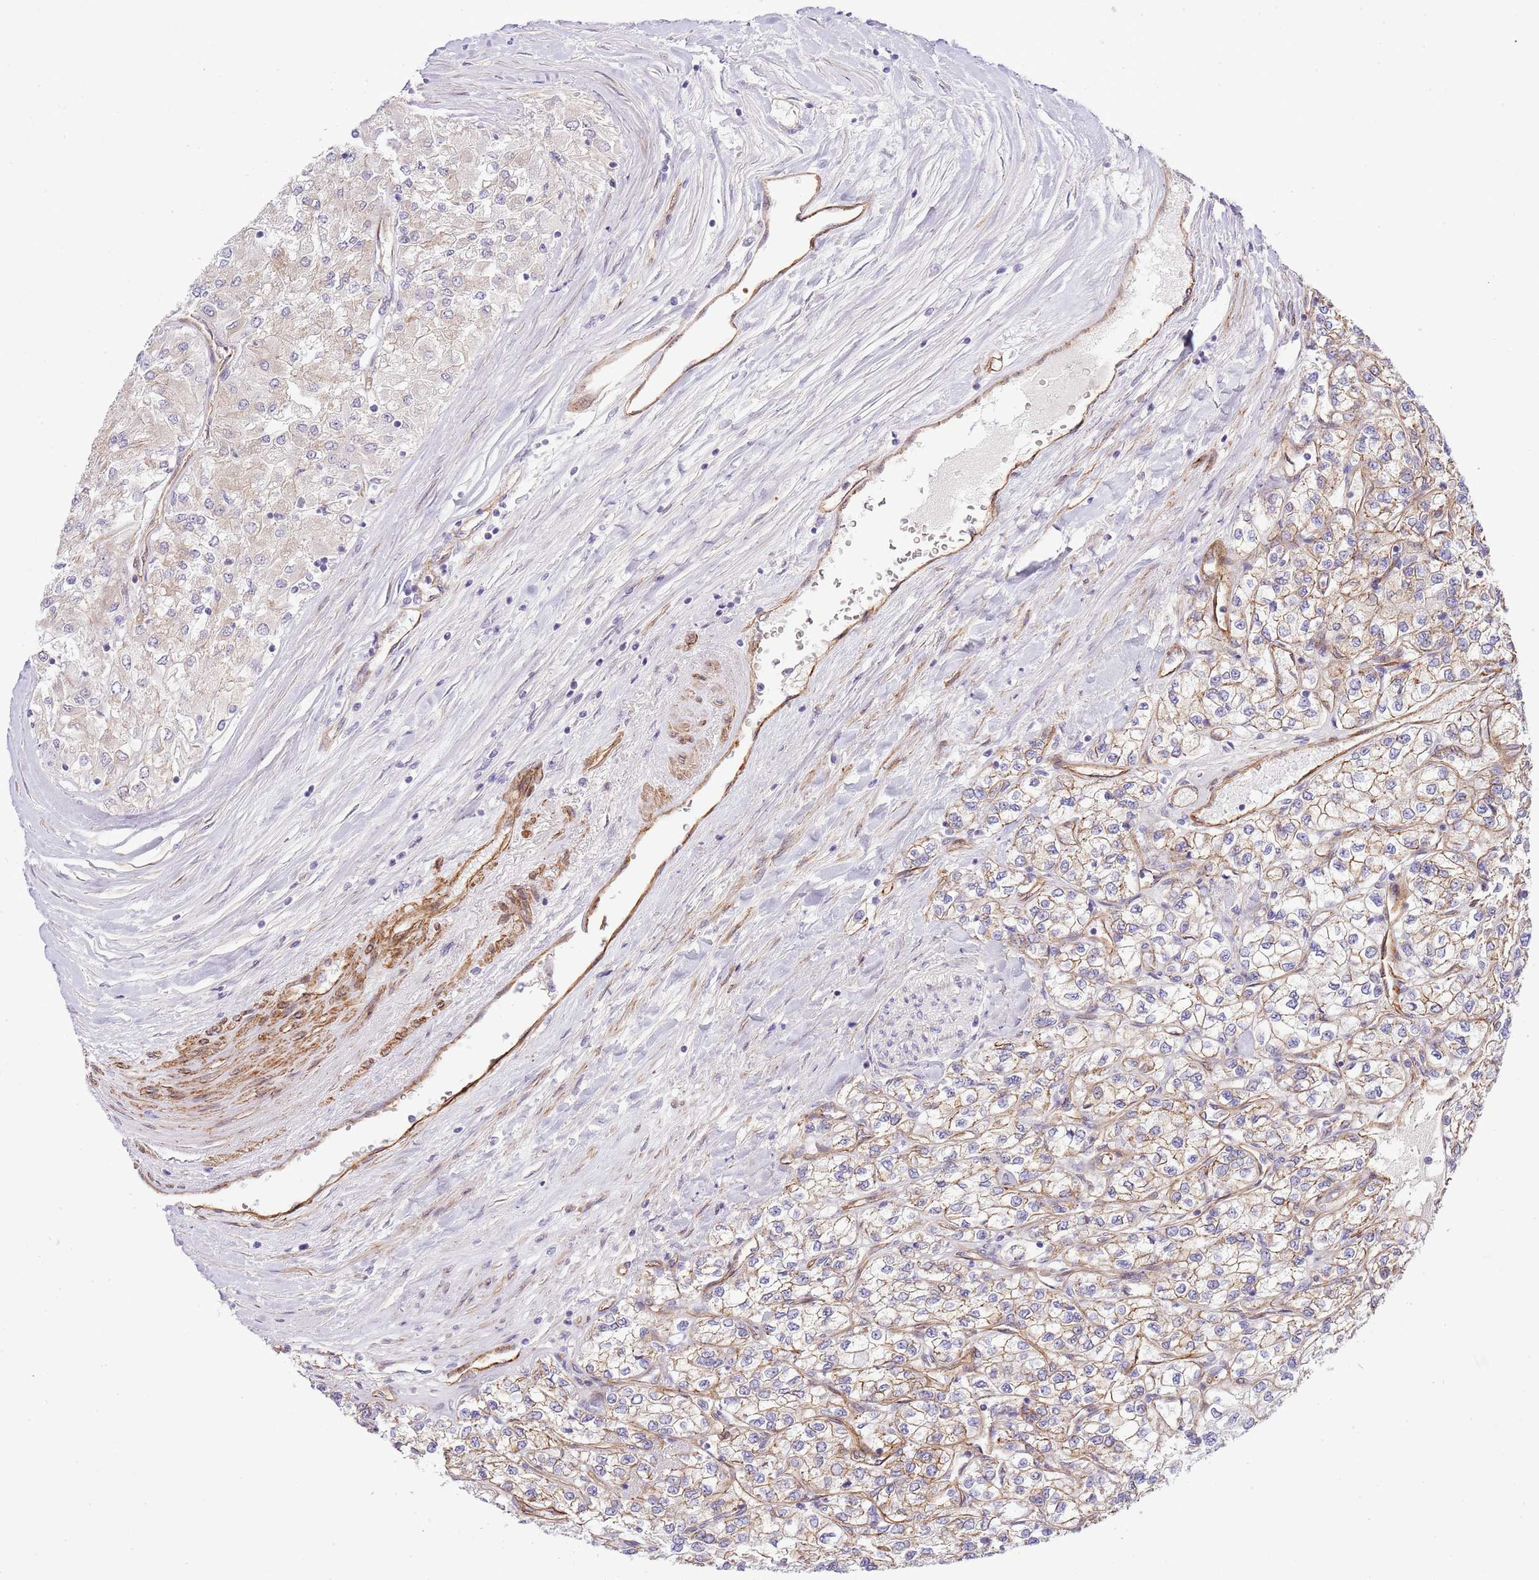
{"staining": {"intensity": "weak", "quantity": ">75%", "location": "cytoplasmic/membranous"}, "tissue": "renal cancer", "cell_type": "Tumor cells", "image_type": "cancer", "snomed": [{"axis": "morphology", "description": "Adenocarcinoma, NOS"}, {"axis": "topography", "description": "Kidney"}], "caption": "This image displays immunohistochemistry staining of human renal cancer (adenocarcinoma), with low weak cytoplasmic/membranous positivity in approximately >75% of tumor cells.", "gene": "NEK3", "patient": {"sex": "male", "age": 80}}